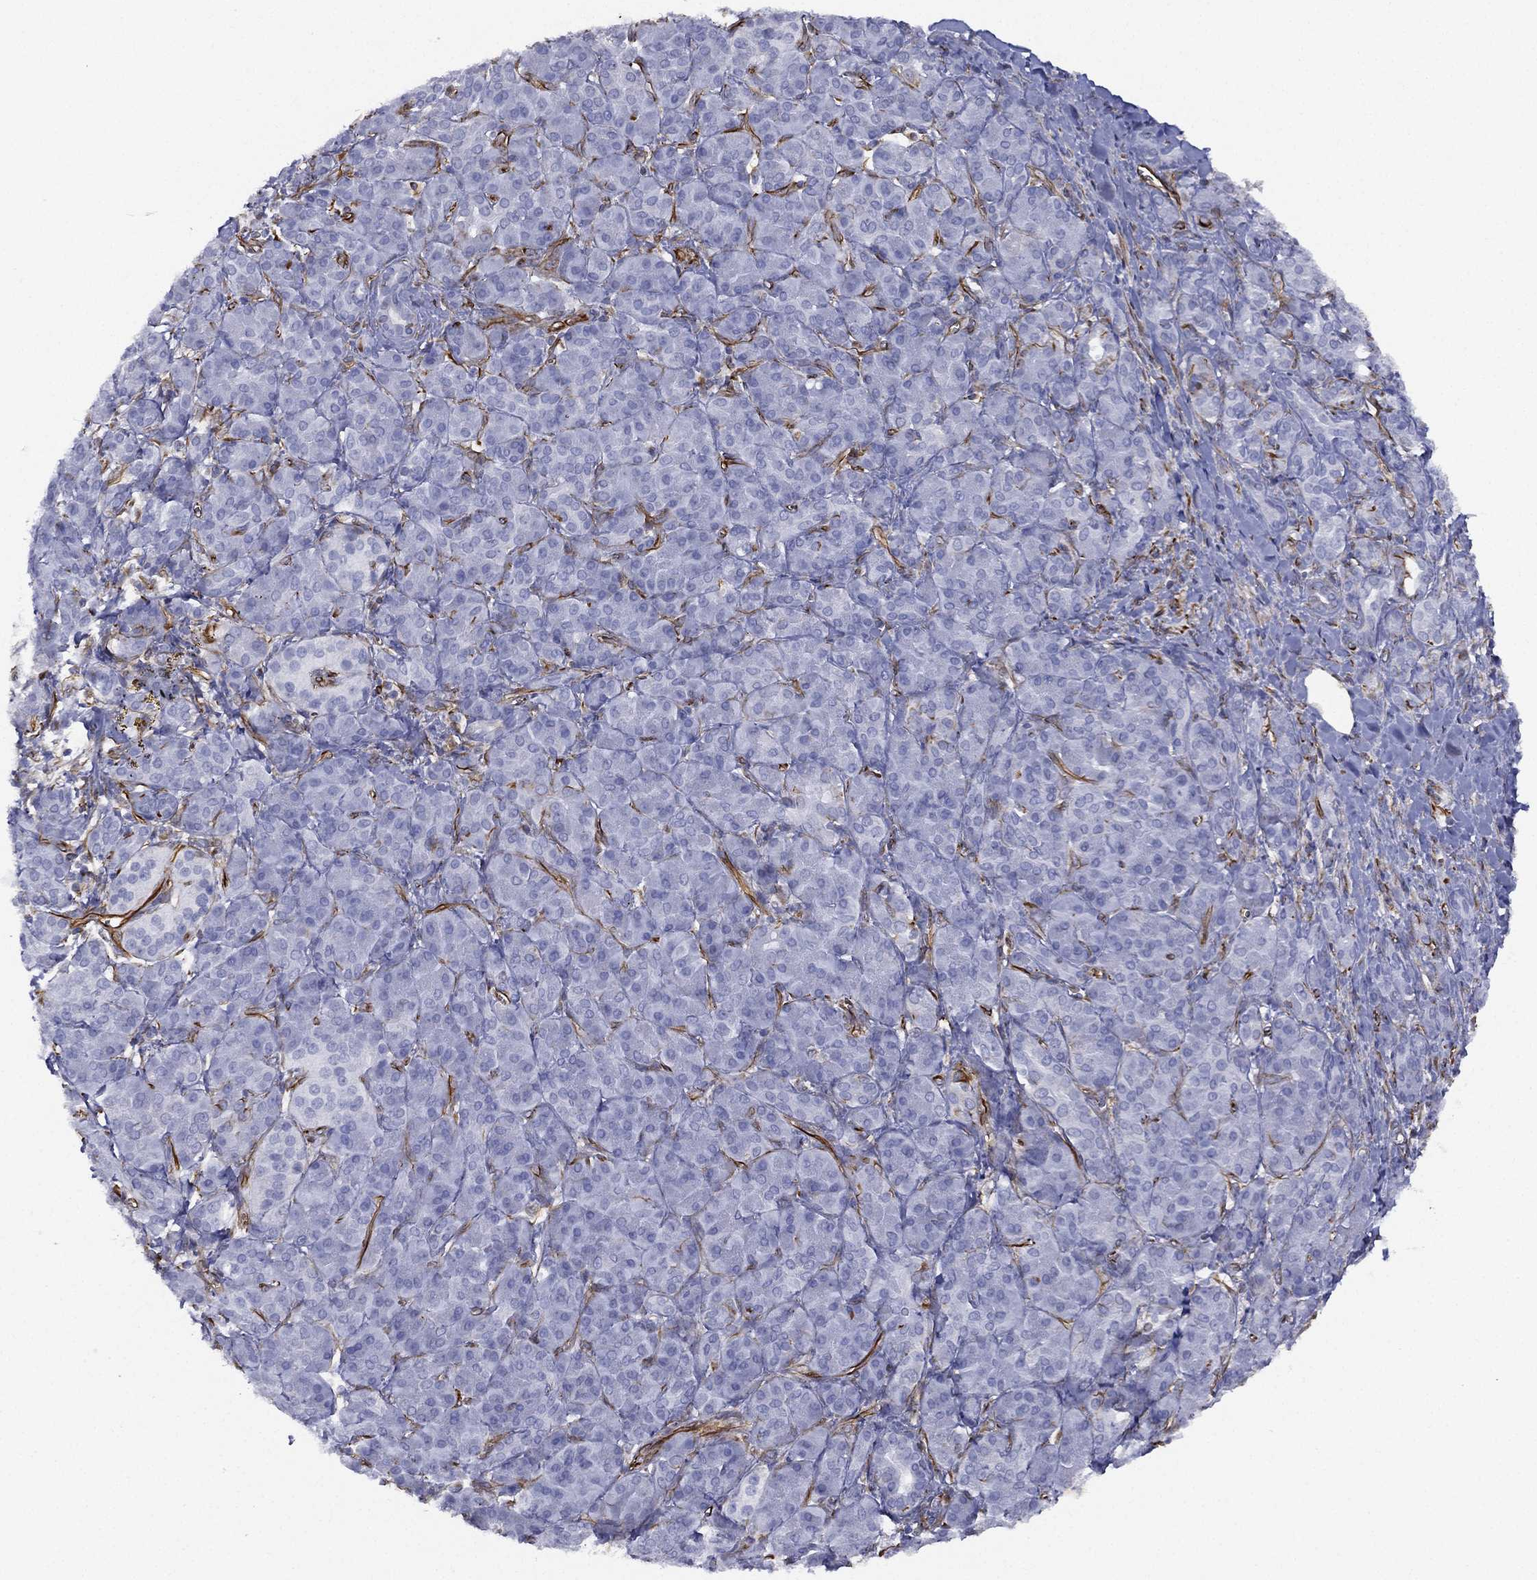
{"staining": {"intensity": "negative", "quantity": "none", "location": "none"}, "tissue": "pancreatic cancer", "cell_type": "Tumor cells", "image_type": "cancer", "snomed": [{"axis": "morphology", "description": "Adenocarcinoma, NOS"}, {"axis": "topography", "description": "Pancreas"}], "caption": "DAB (3,3'-diaminobenzidine) immunohistochemical staining of pancreatic cancer (adenocarcinoma) demonstrates no significant positivity in tumor cells.", "gene": "MAS1", "patient": {"sex": "male", "age": 61}}